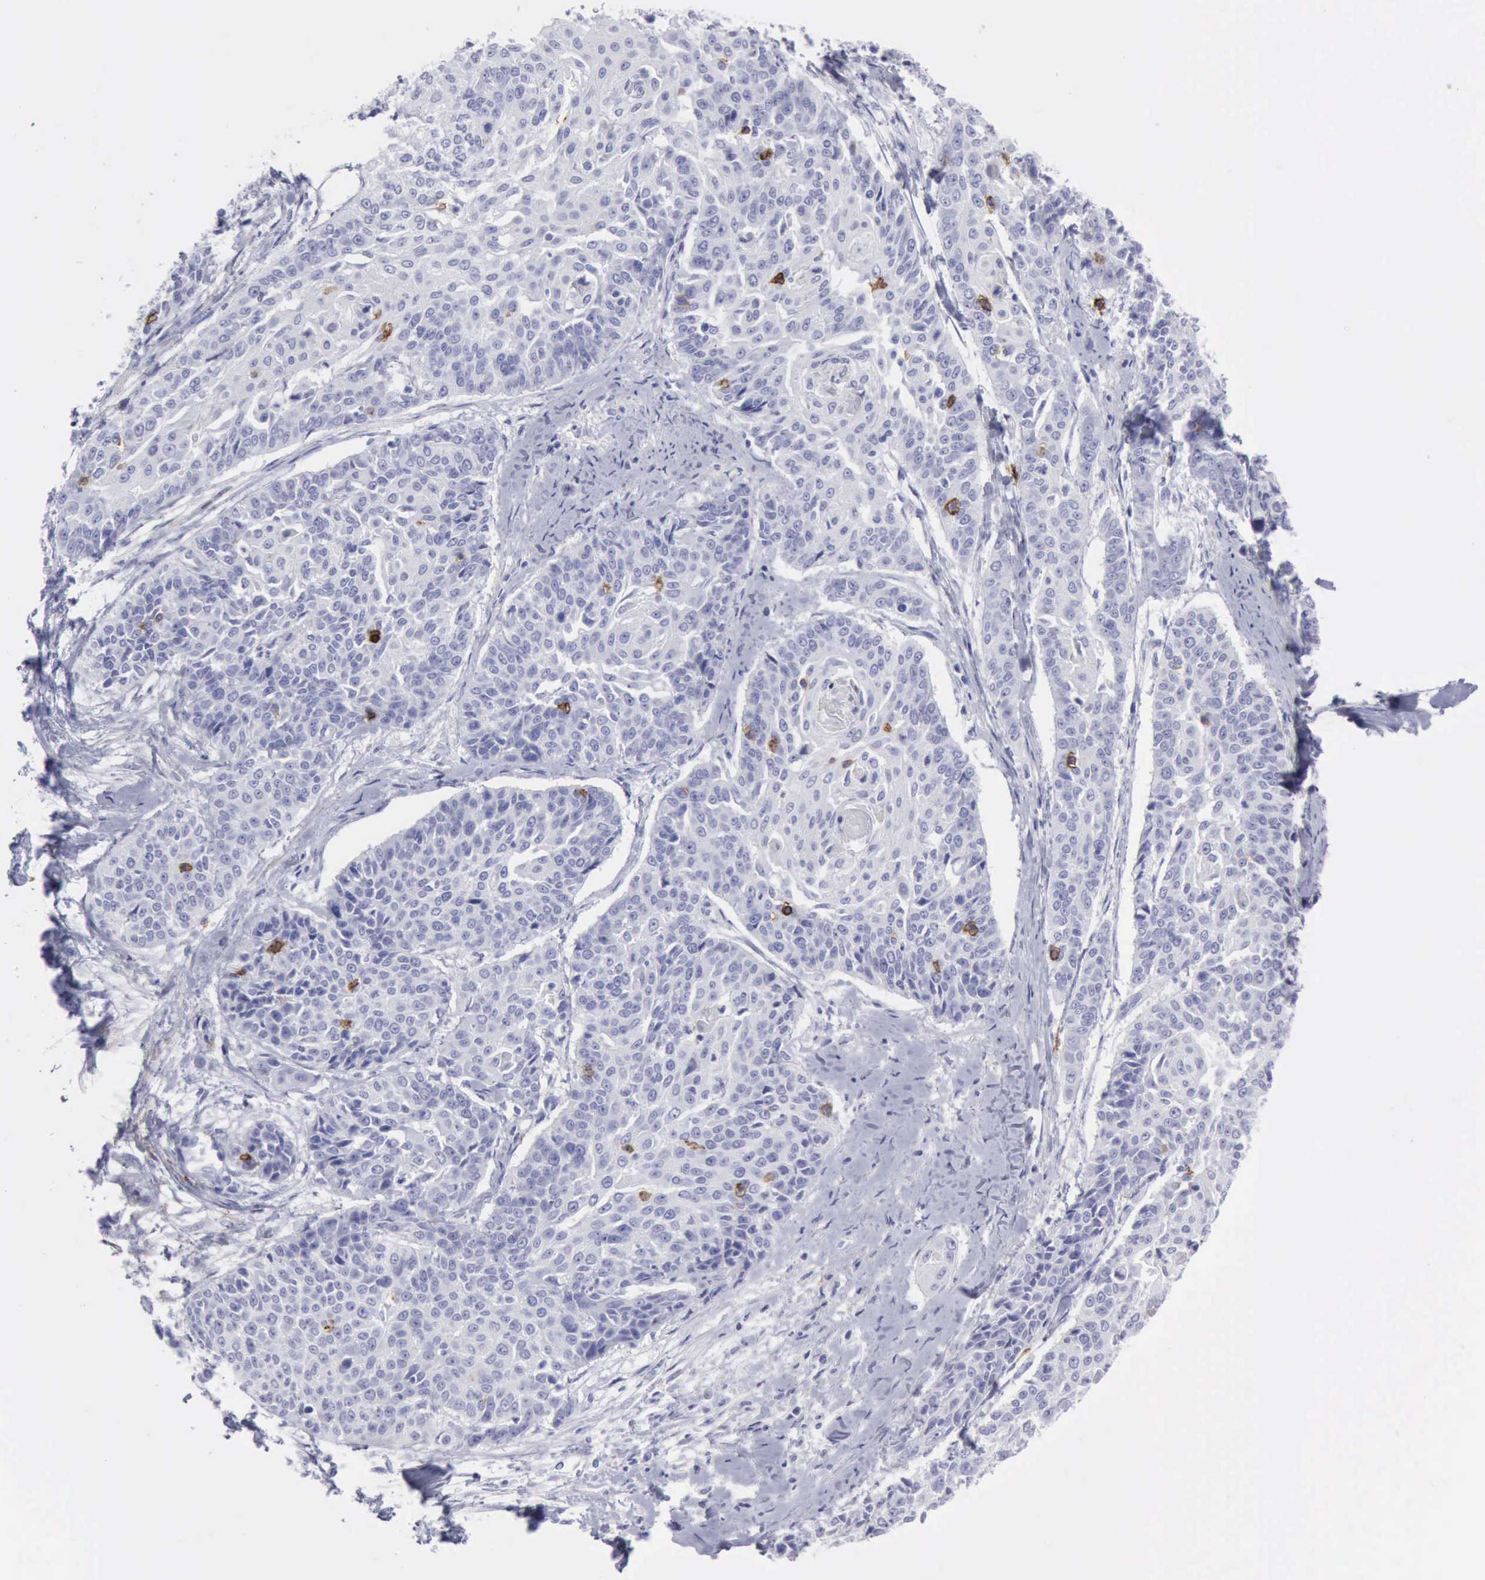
{"staining": {"intensity": "moderate", "quantity": "<25%", "location": "cytoplasmic/membranous,nuclear"}, "tissue": "cervical cancer", "cell_type": "Tumor cells", "image_type": "cancer", "snomed": [{"axis": "morphology", "description": "Squamous cell carcinoma, NOS"}, {"axis": "topography", "description": "Cervix"}], "caption": "High-magnification brightfield microscopy of cervical cancer (squamous cell carcinoma) stained with DAB (brown) and counterstained with hematoxylin (blue). tumor cells exhibit moderate cytoplasmic/membranous and nuclear staining is identified in about<25% of cells.", "gene": "NCAM1", "patient": {"sex": "female", "age": 64}}